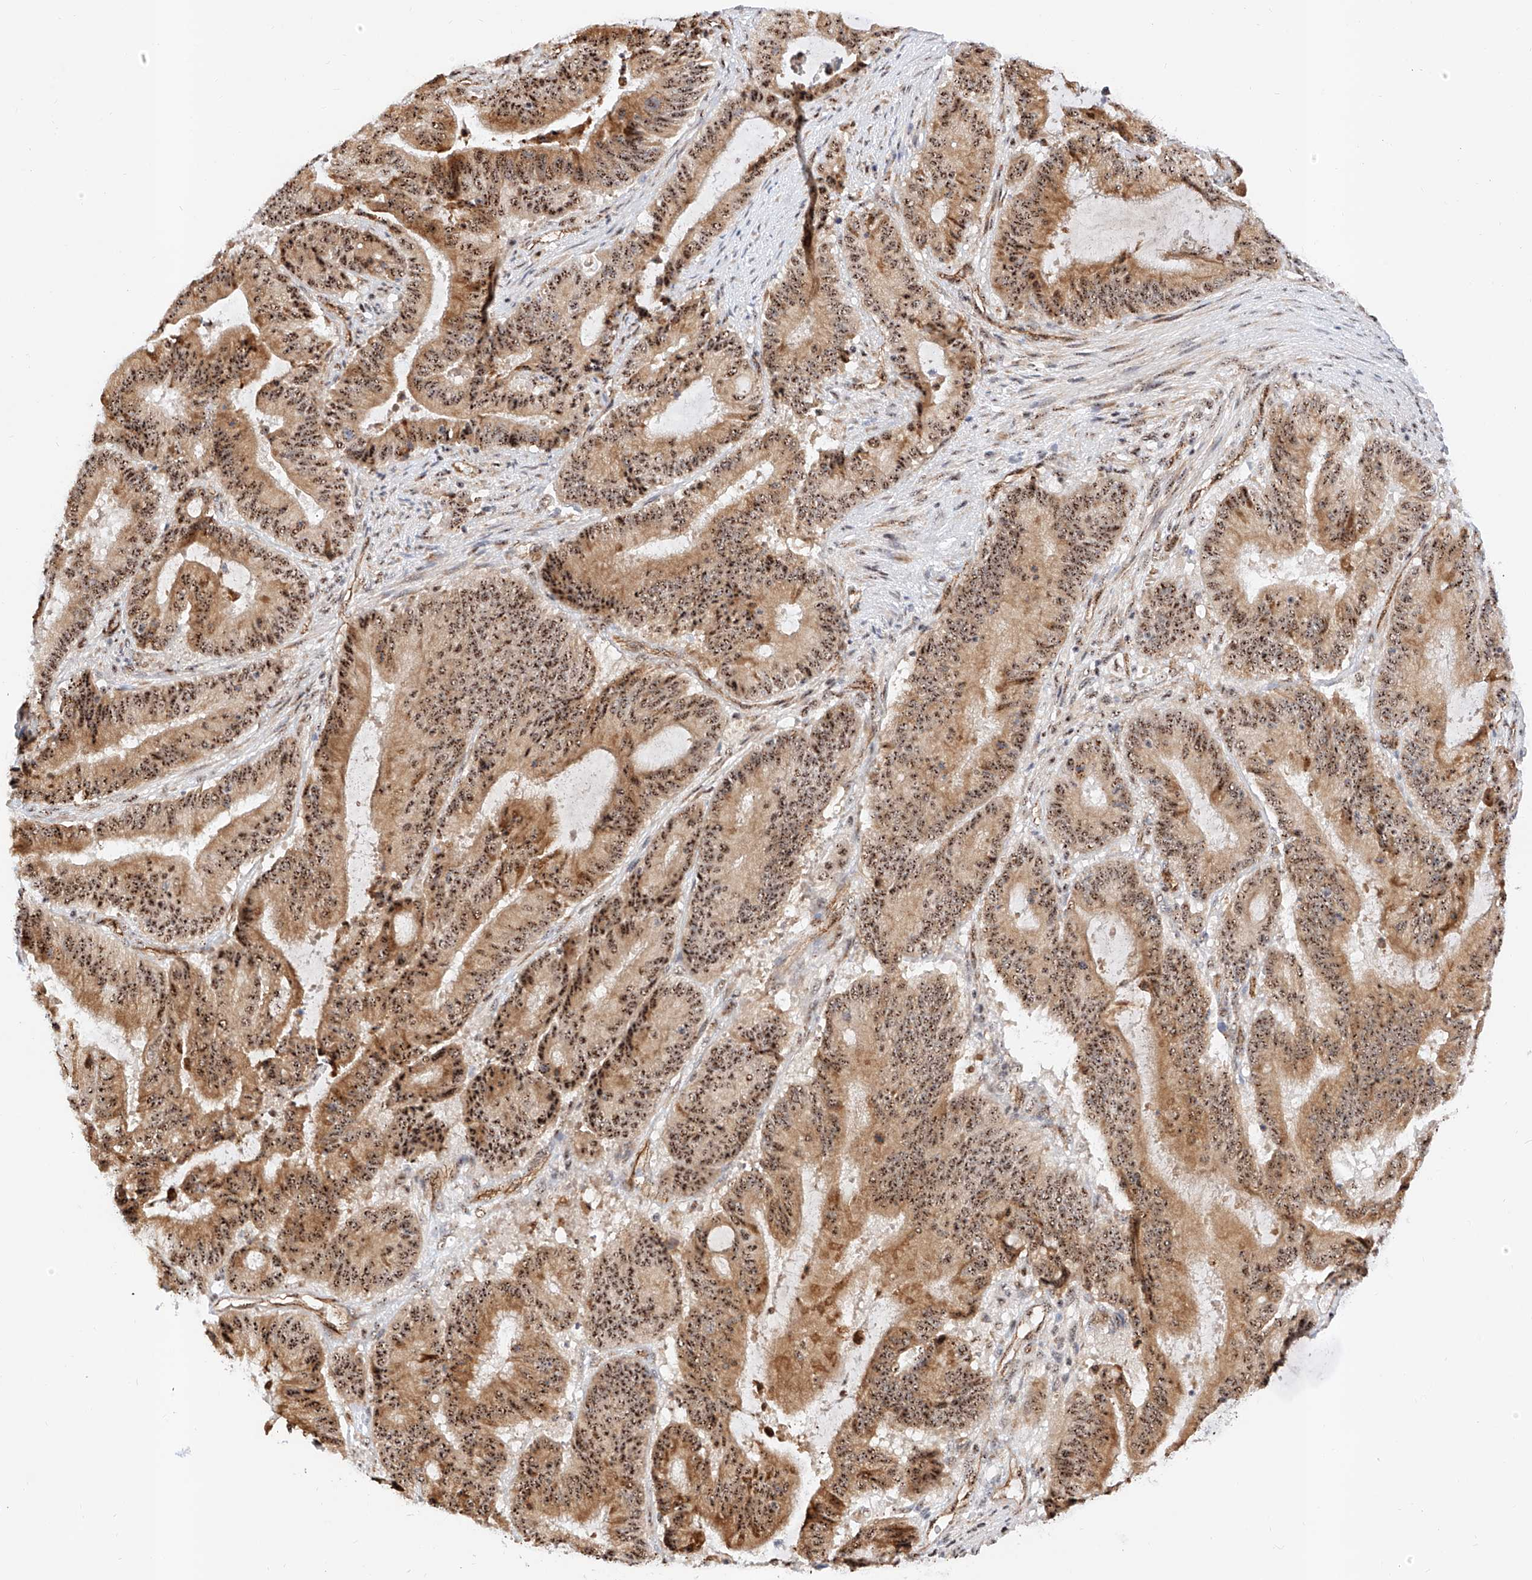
{"staining": {"intensity": "strong", "quantity": ">75%", "location": "cytoplasmic/membranous,nuclear"}, "tissue": "liver cancer", "cell_type": "Tumor cells", "image_type": "cancer", "snomed": [{"axis": "morphology", "description": "Normal tissue, NOS"}, {"axis": "morphology", "description": "Cholangiocarcinoma"}, {"axis": "topography", "description": "Liver"}, {"axis": "topography", "description": "Peripheral nerve tissue"}], "caption": "Immunohistochemical staining of human liver cancer (cholangiocarcinoma) shows high levels of strong cytoplasmic/membranous and nuclear positivity in about >75% of tumor cells.", "gene": "ATXN7L2", "patient": {"sex": "female", "age": 73}}